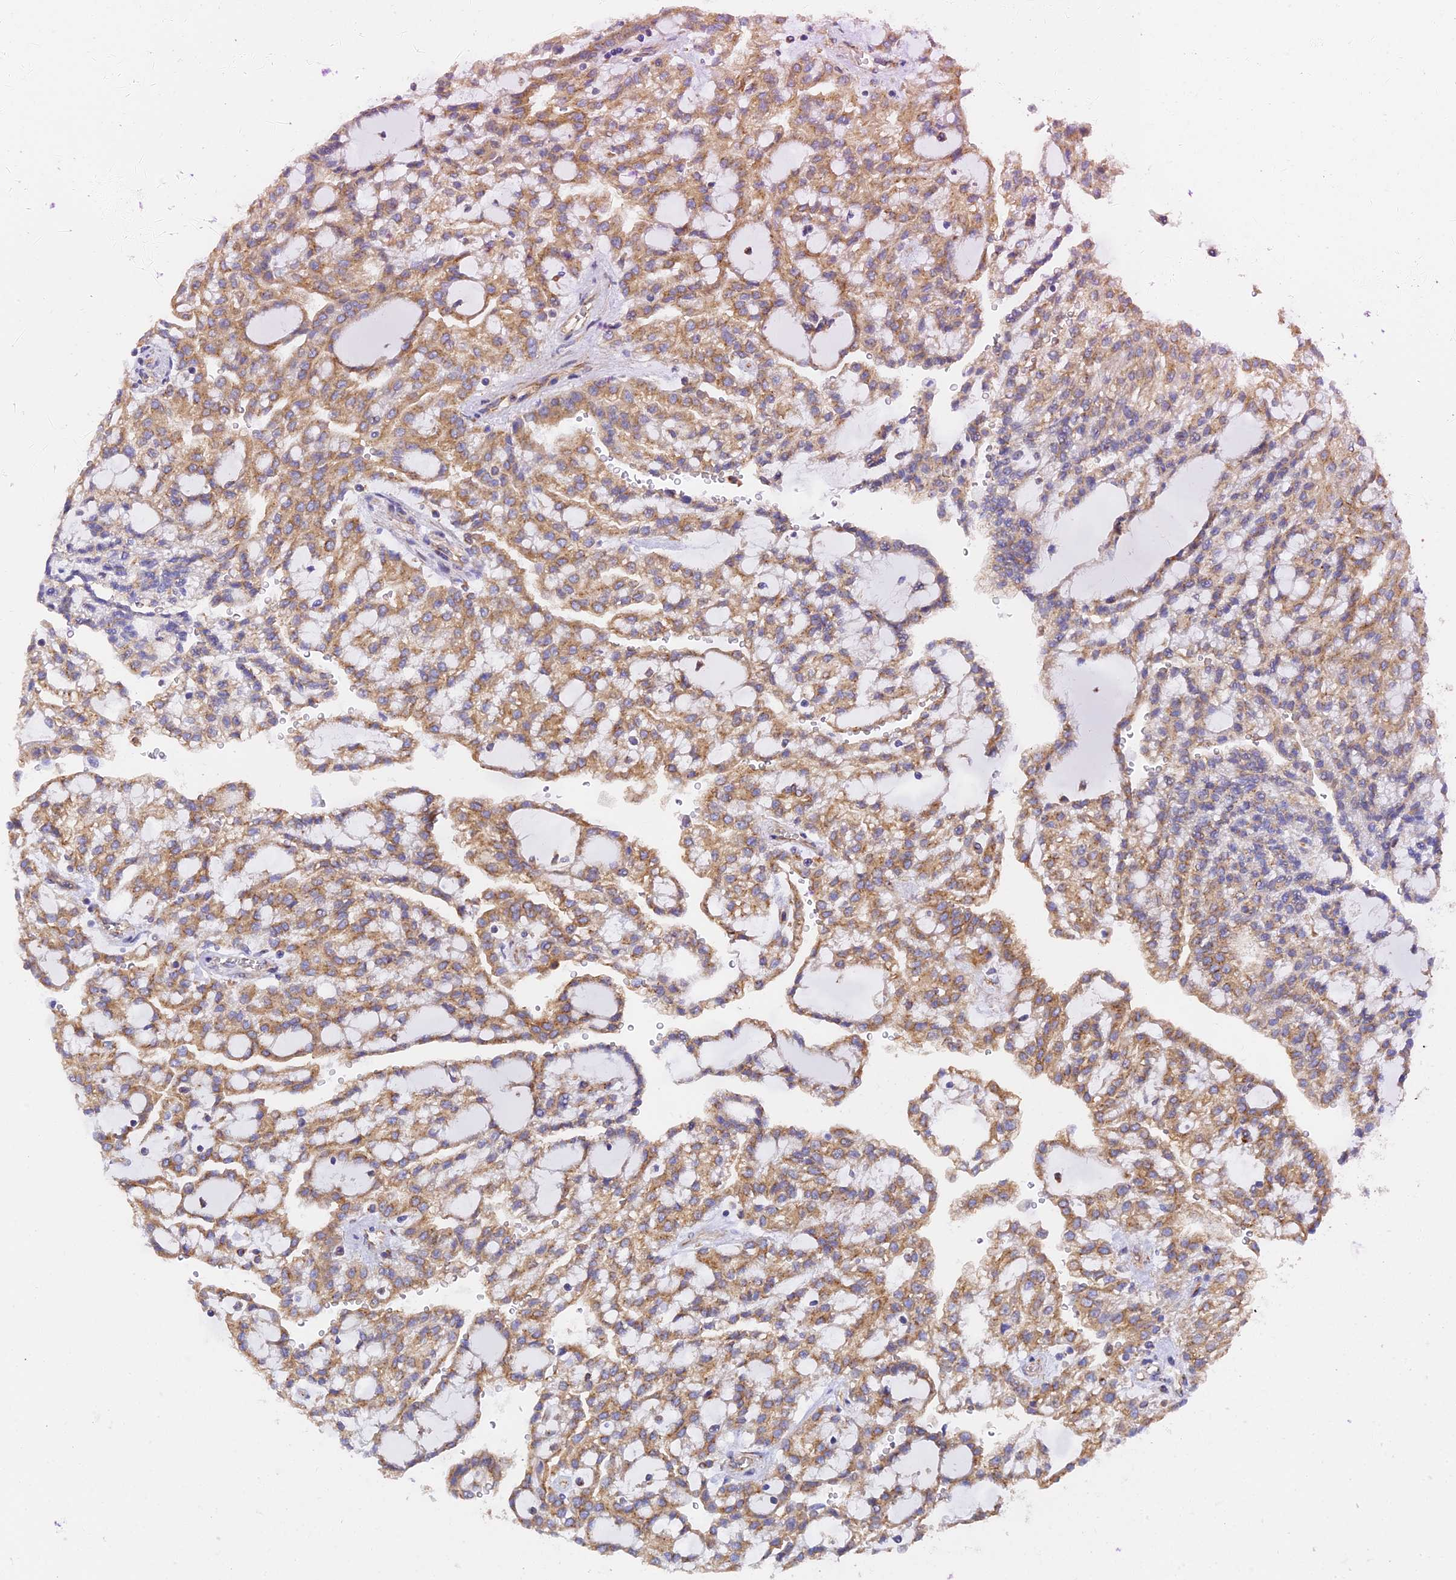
{"staining": {"intensity": "weak", "quantity": ">75%", "location": "cytoplasmic/membranous"}, "tissue": "renal cancer", "cell_type": "Tumor cells", "image_type": "cancer", "snomed": [{"axis": "morphology", "description": "Adenocarcinoma, NOS"}, {"axis": "topography", "description": "Kidney"}], "caption": "Adenocarcinoma (renal) was stained to show a protein in brown. There is low levels of weak cytoplasmic/membranous expression in approximately >75% of tumor cells.", "gene": "DCTN2", "patient": {"sex": "male", "age": 63}}